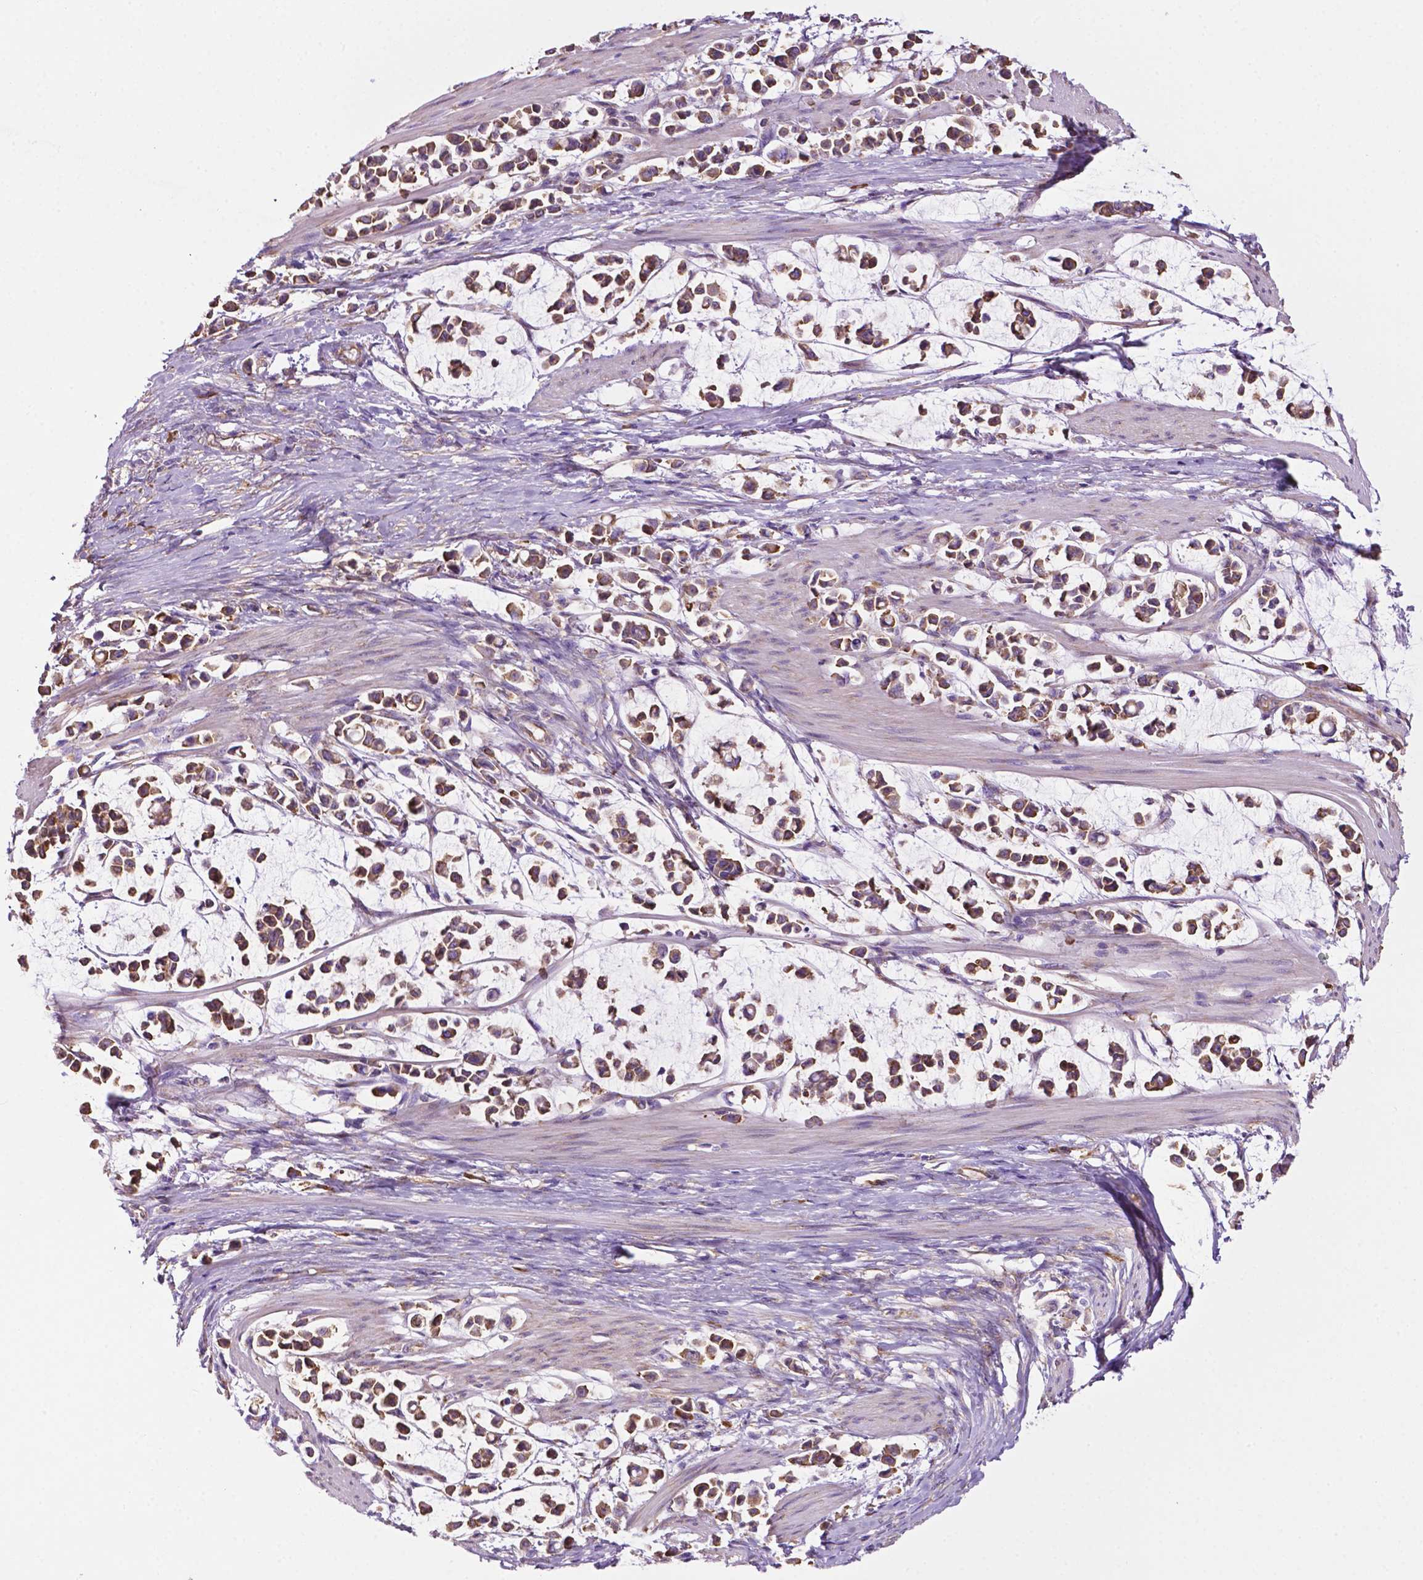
{"staining": {"intensity": "moderate", "quantity": ">75%", "location": "cytoplasmic/membranous"}, "tissue": "stomach cancer", "cell_type": "Tumor cells", "image_type": "cancer", "snomed": [{"axis": "morphology", "description": "Adenocarcinoma, NOS"}, {"axis": "topography", "description": "Stomach"}], "caption": "IHC (DAB) staining of human stomach cancer (adenocarcinoma) shows moderate cytoplasmic/membranous protein expression in approximately >75% of tumor cells.", "gene": "RPL29", "patient": {"sex": "male", "age": 82}}